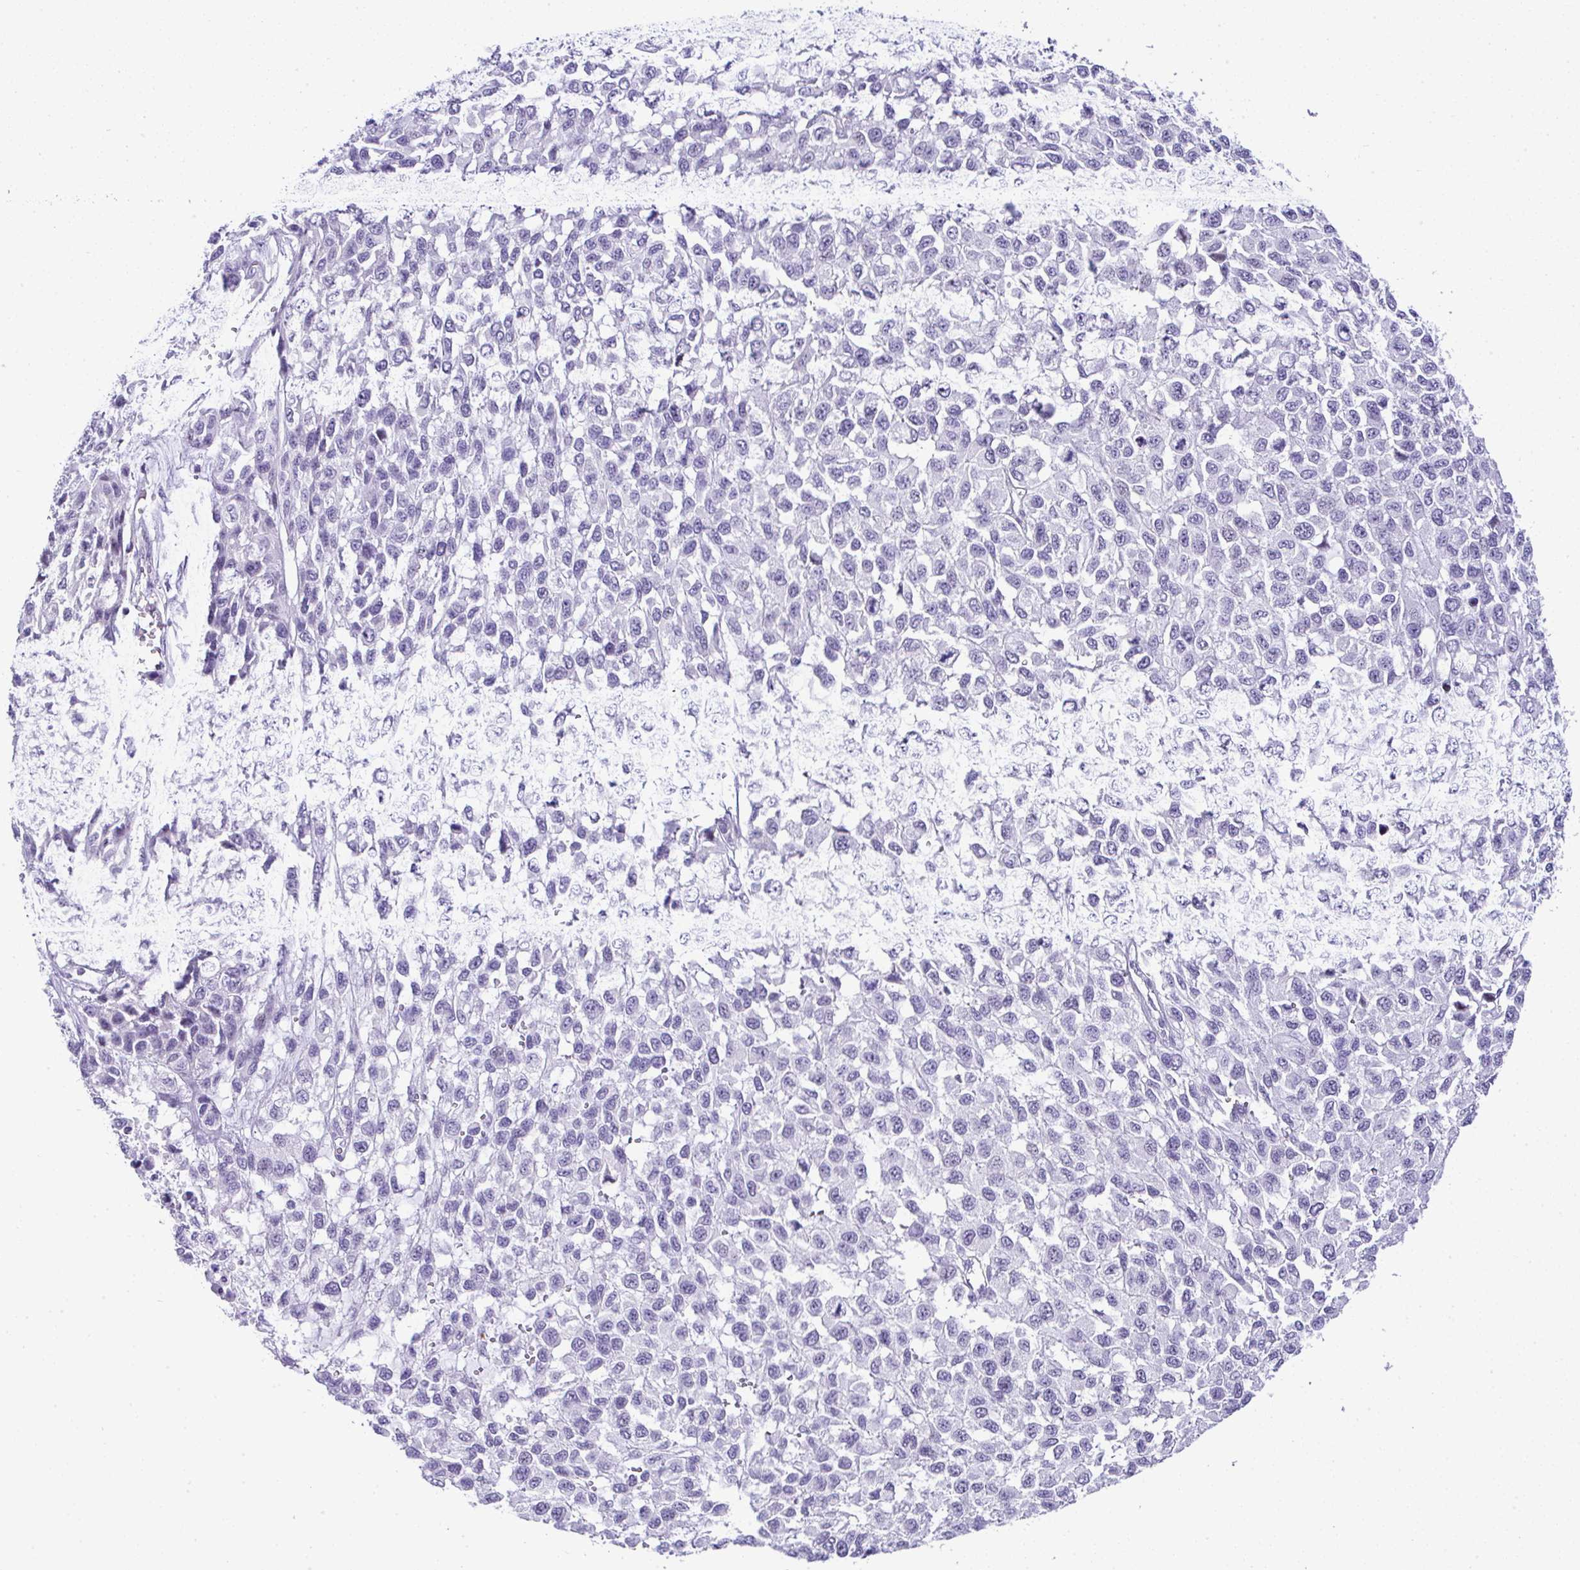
{"staining": {"intensity": "negative", "quantity": "none", "location": "none"}, "tissue": "melanoma", "cell_type": "Tumor cells", "image_type": "cancer", "snomed": [{"axis": "morphology", "description": "Malignant melanoma, NOS"}, {"axis": "topography", "description": "Skin"}], "caption": "The histopathology image reveals no significant positivity in tumor cells of melanoma.", "gene": "RNF183", "patient": {"sex": "male", "age": 62}}